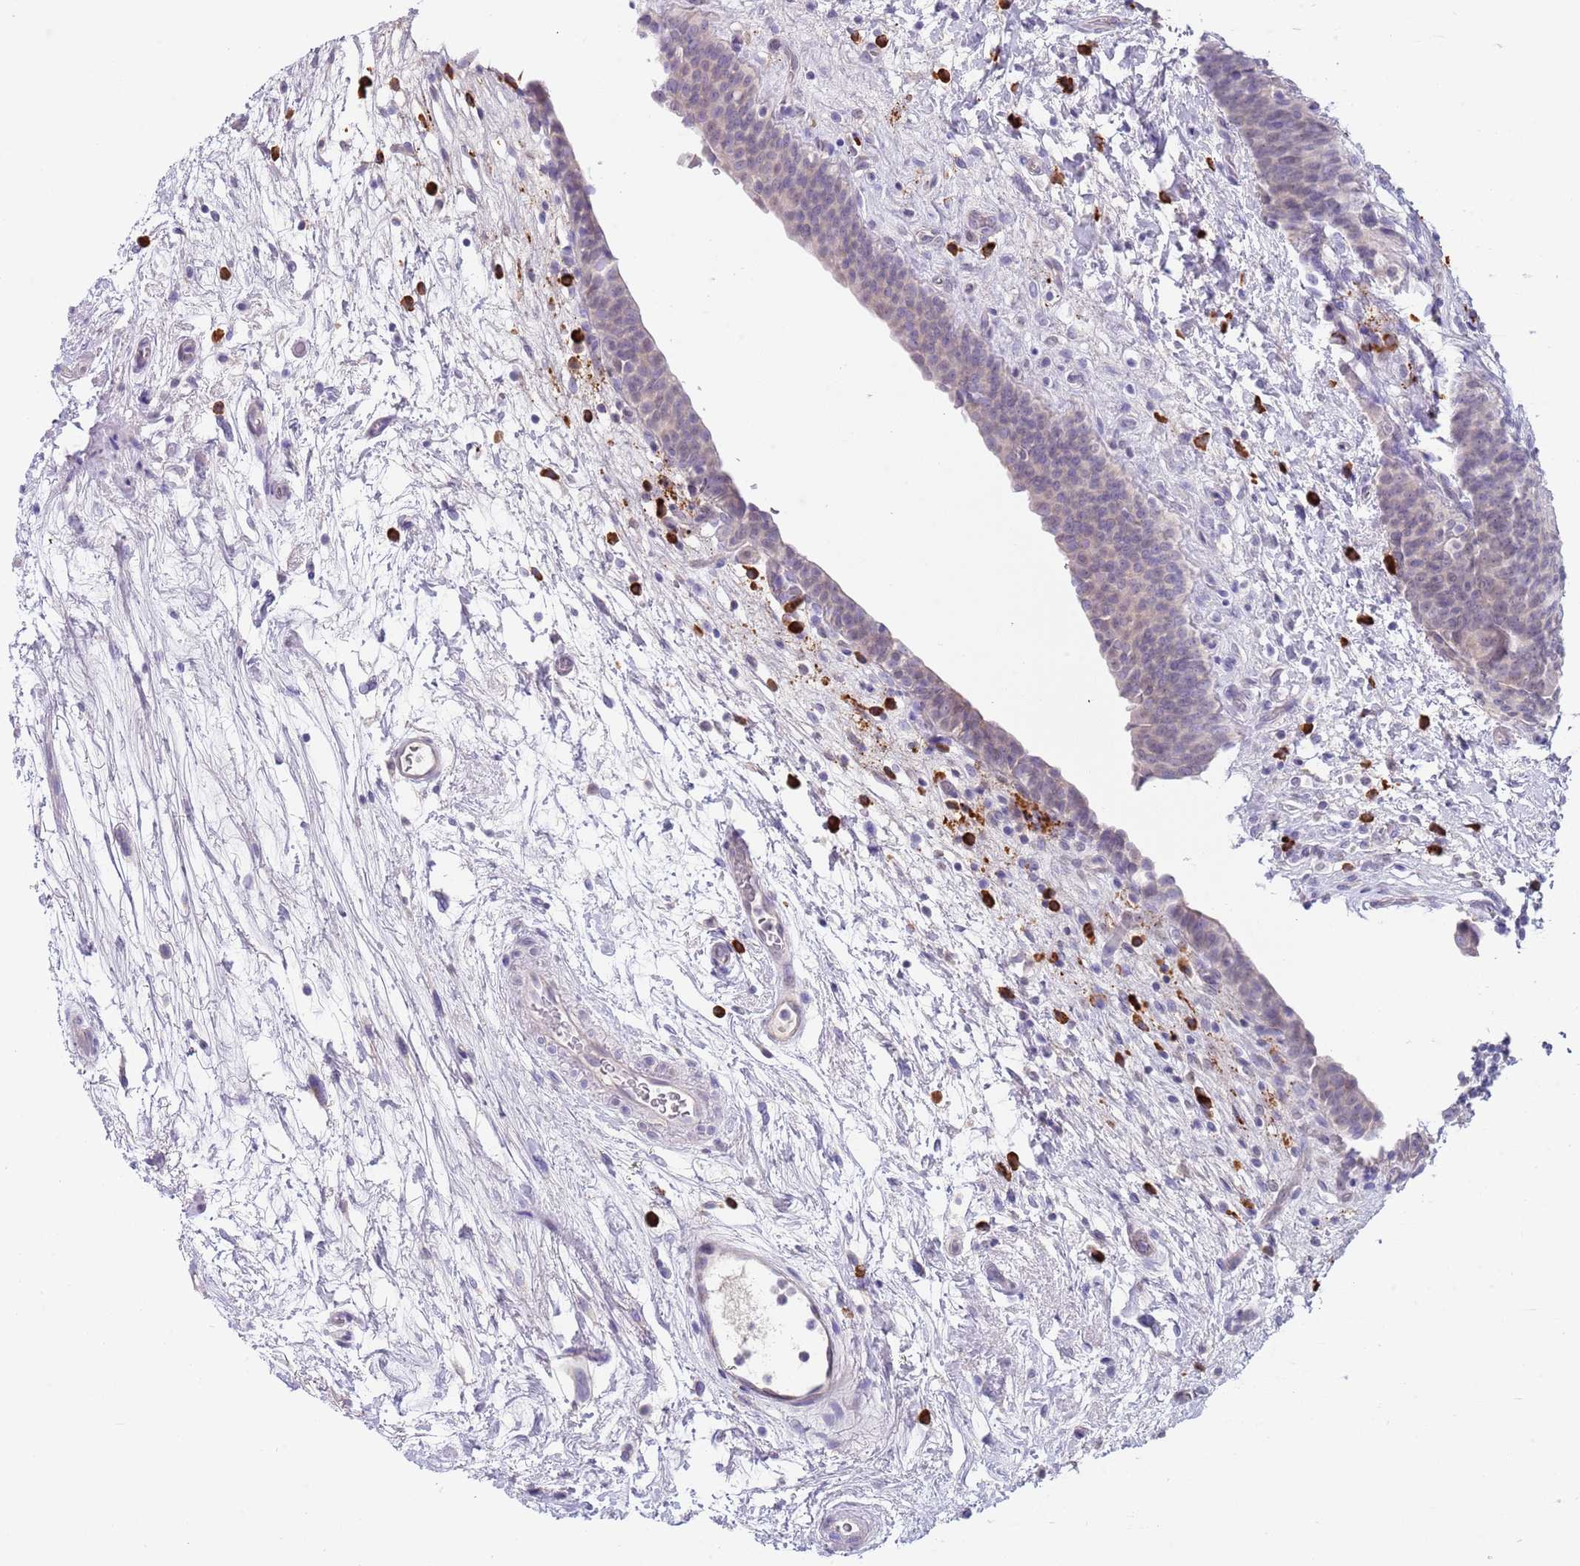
{"staining": {"intensity": "negative", "quantity": "none", "location": "none"}, "tissue": "urinary bladder", "cell_type": "Urothelial cells", "image_type": "normal", "snomed": [{"axis": "morphology", "description": "Normal tissue, NOS"}, {"axis": "topography", "description": "Urinary bladder"}], "caption": "A high-resolution micrograph shows immunohistochemistry (IHC) staining of benign urinary bladder, which shows no significant expression in urothelial cells.", "gene": "TNRC6C", "patient": {"sex": "male", "age": 83}}